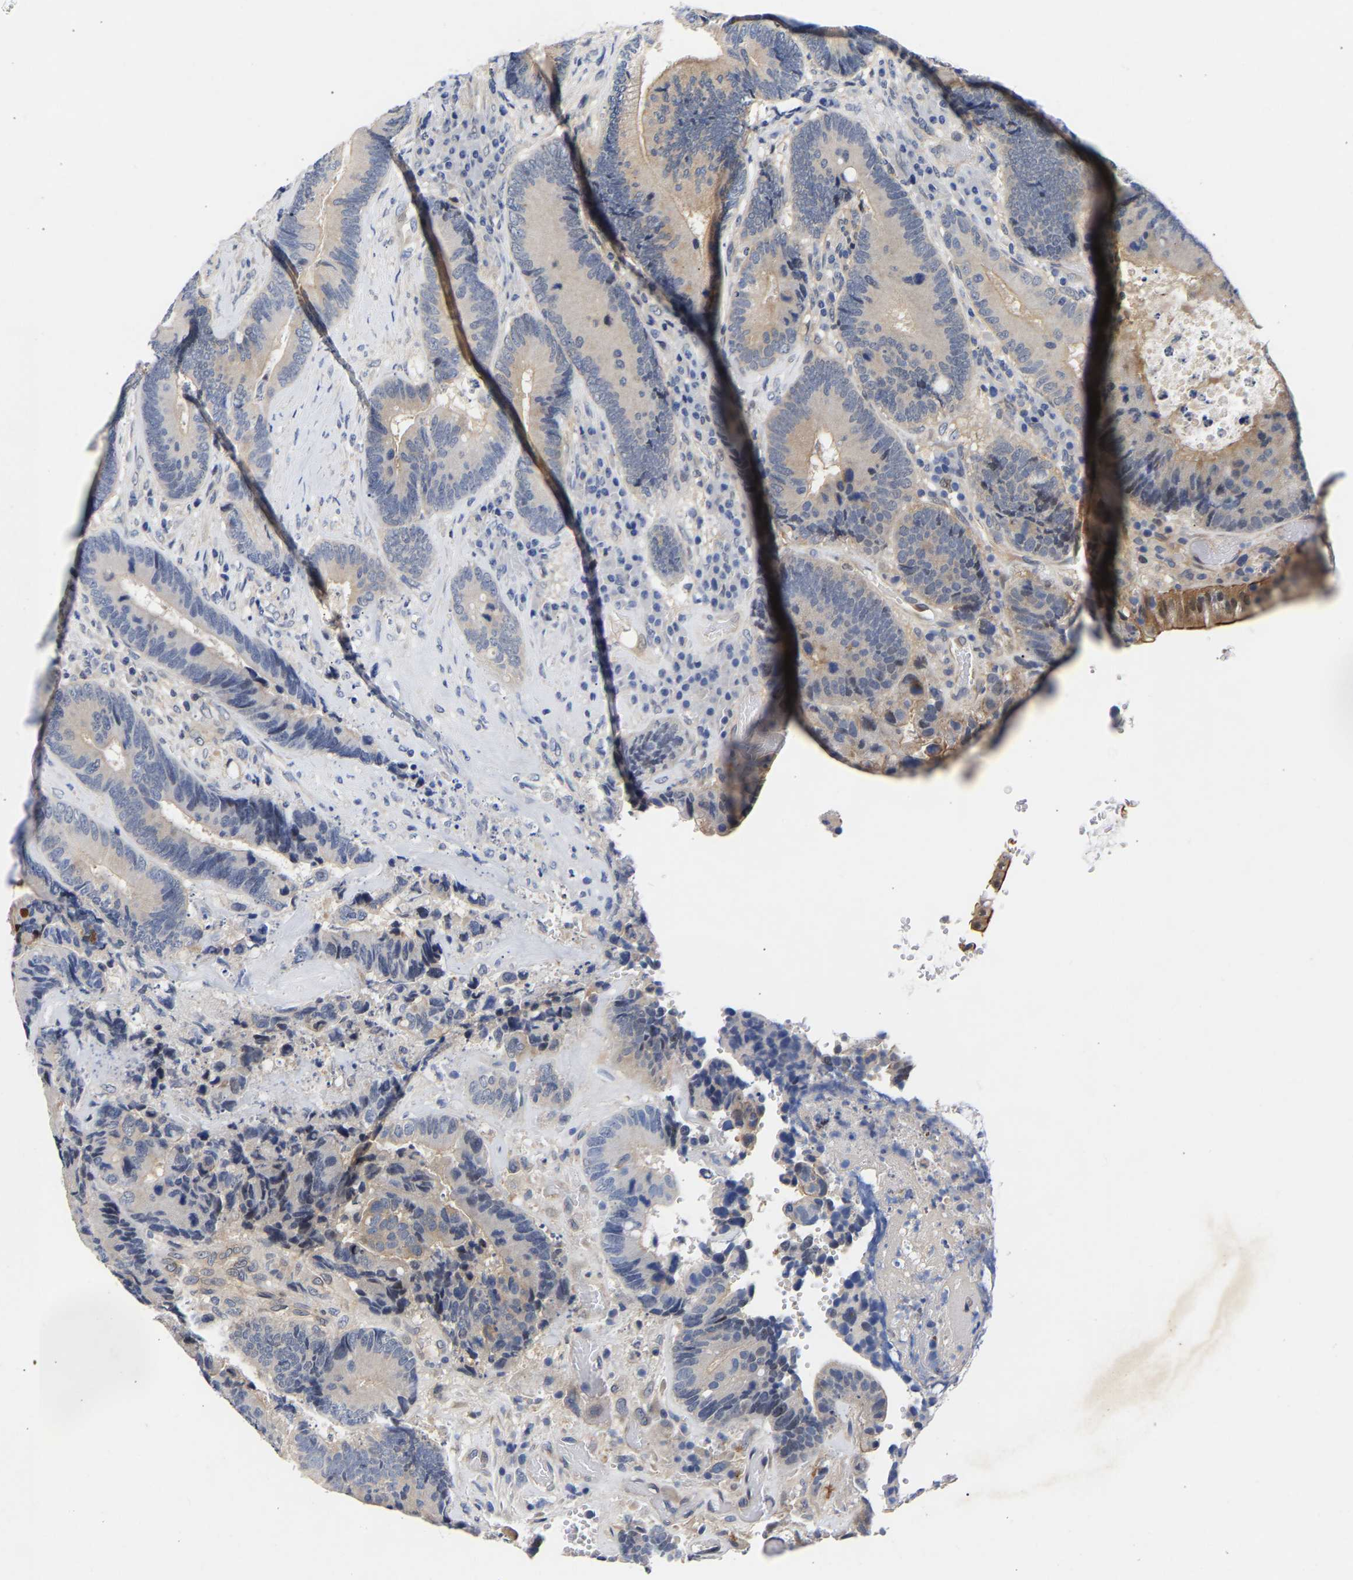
{"staining": {"intensity": "weak", "quantity": "<25%", "location": "cytoplasmic/membranous"}, "tissue": "colorectal cancer", "cell_type": "Tumor cells", "image_type": "cancer", "snomed": [{"axis": "morphology", "description": "Adenocarcinoma, NOS"}, {"axis": "topography", "description": "Rectum"}], "caption": "High power microscopy photomicrograph of an immunohistochemistry (IHC) image of colorectal cancer, revealing no significant expression in tumor cells. (Brightfield microscopy of DAB (3,3'-diaminobenzidine) IHC at high magnification).", "gene": "CCDC6", "patient": {"sex": "female", "age": 89}}